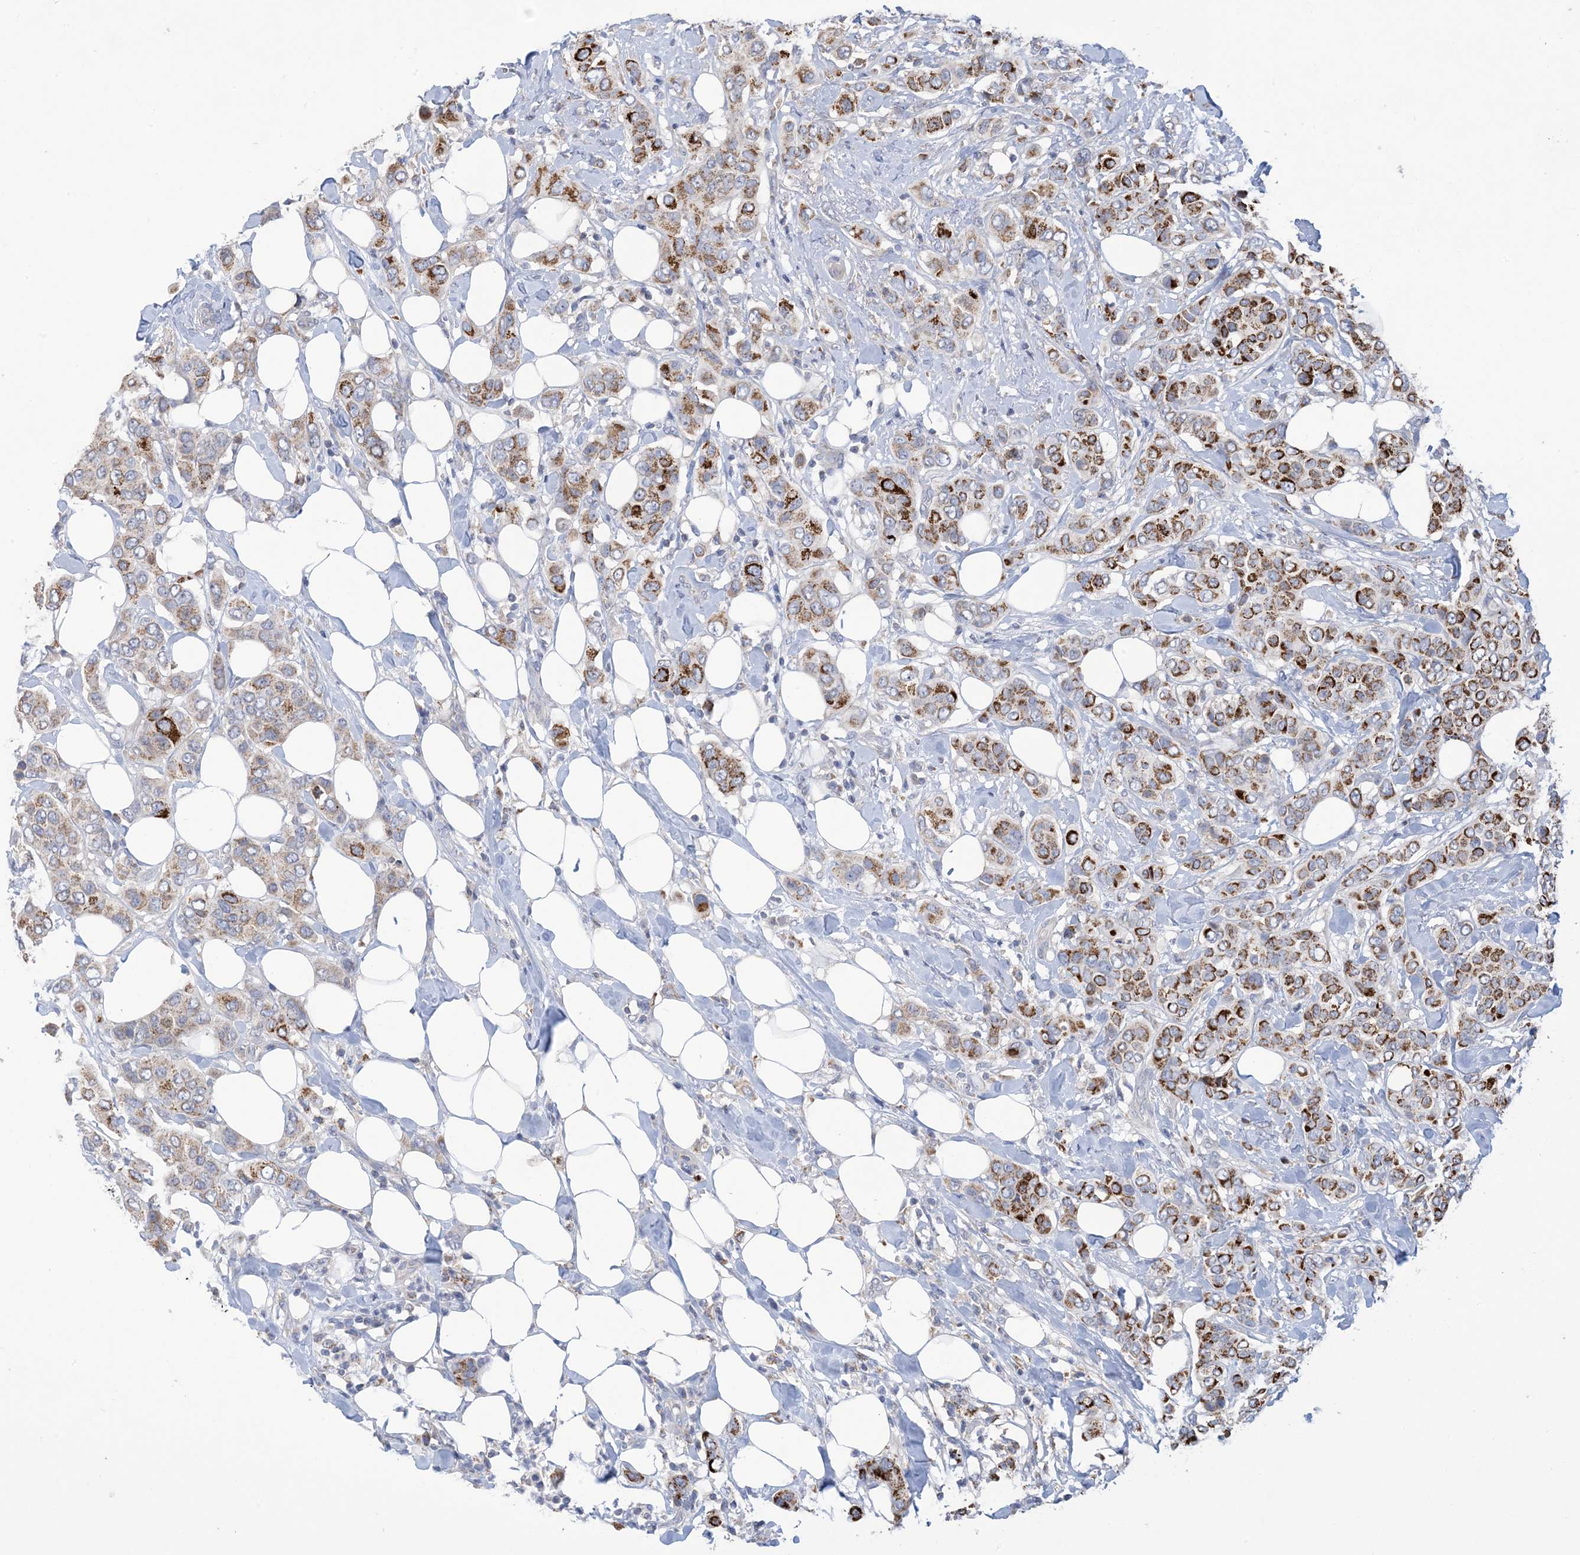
{"staining": {"intensity": "strong", "quantity": ">75%", "location": "cytoplasmic/membranous"}, "tissue": "breast cancer", "cell_type": "Tumor cells", "image_type": "cancer", "snomed": [{"axis": "morphology", "description": "Lobular carcinoma"}, {"axis": "topography", "description": "Breast"}], "caption": "Immunohistochemistry (IHC) of lobular carcinoma (breast) exhibits high levels of strong cytoplasmic/membranous staining in approximately >75% of tumor cells.", "gene": "CLEC16A", "patient": {"sex": "female", "age": 51}}